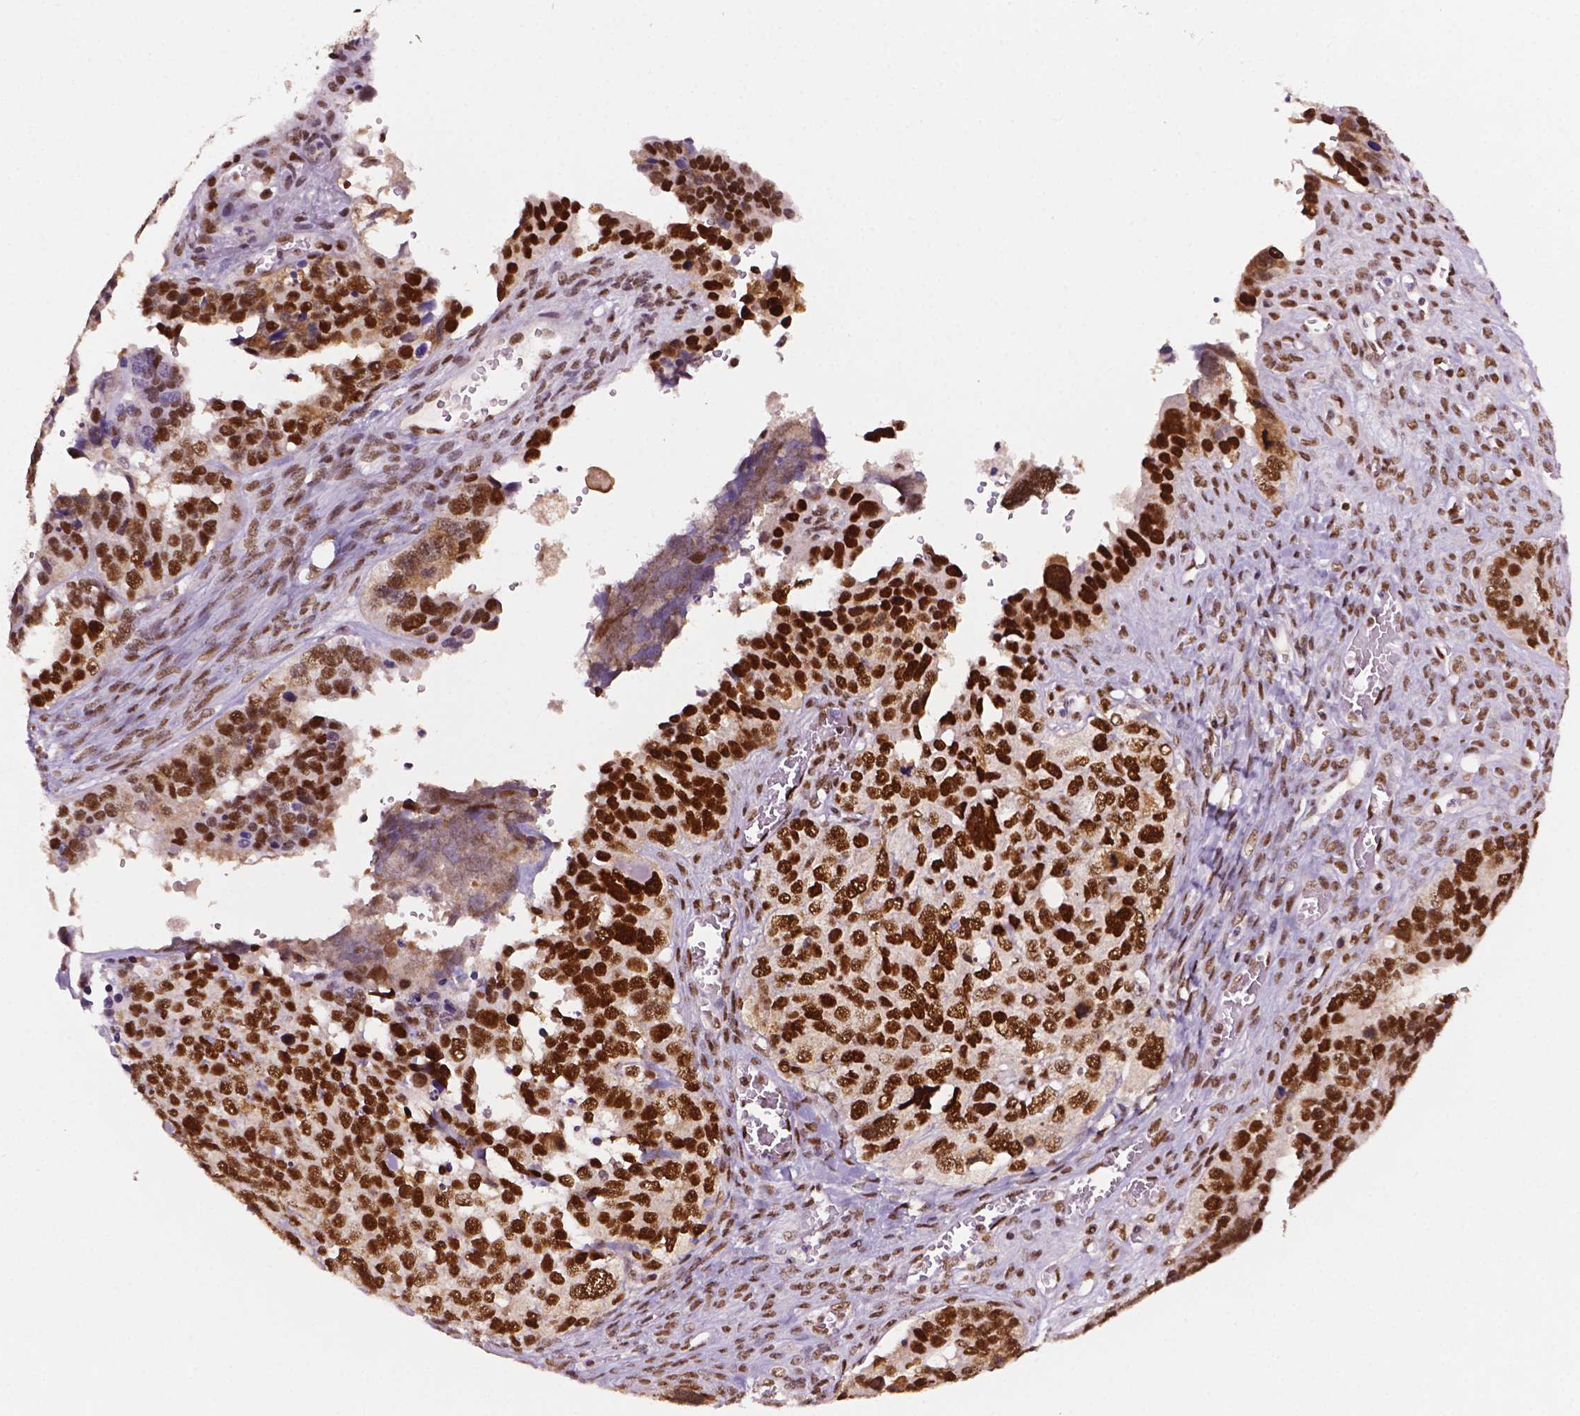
{"staining": {"intensity": "strong", "quantity": "25%-75%", "location": "nuclear"}, "tissue": "ovarian cancer", "cell_type": "Tumor cells", "image_type": "cancer", "snomed": [{"axis": "morphology", "description": "Cystadenocarcinoma, serous, NOS"}, {"axis": "topography", "description": "Ovary"}], "caption": "Protein expression analysis of human ovarian serous cystadenocarcinoma reveals strong nuclear expression in about 25%-75% of tumor cells.", "gene": "MLH1", "patient": {"sex": "female", "age": 76}}